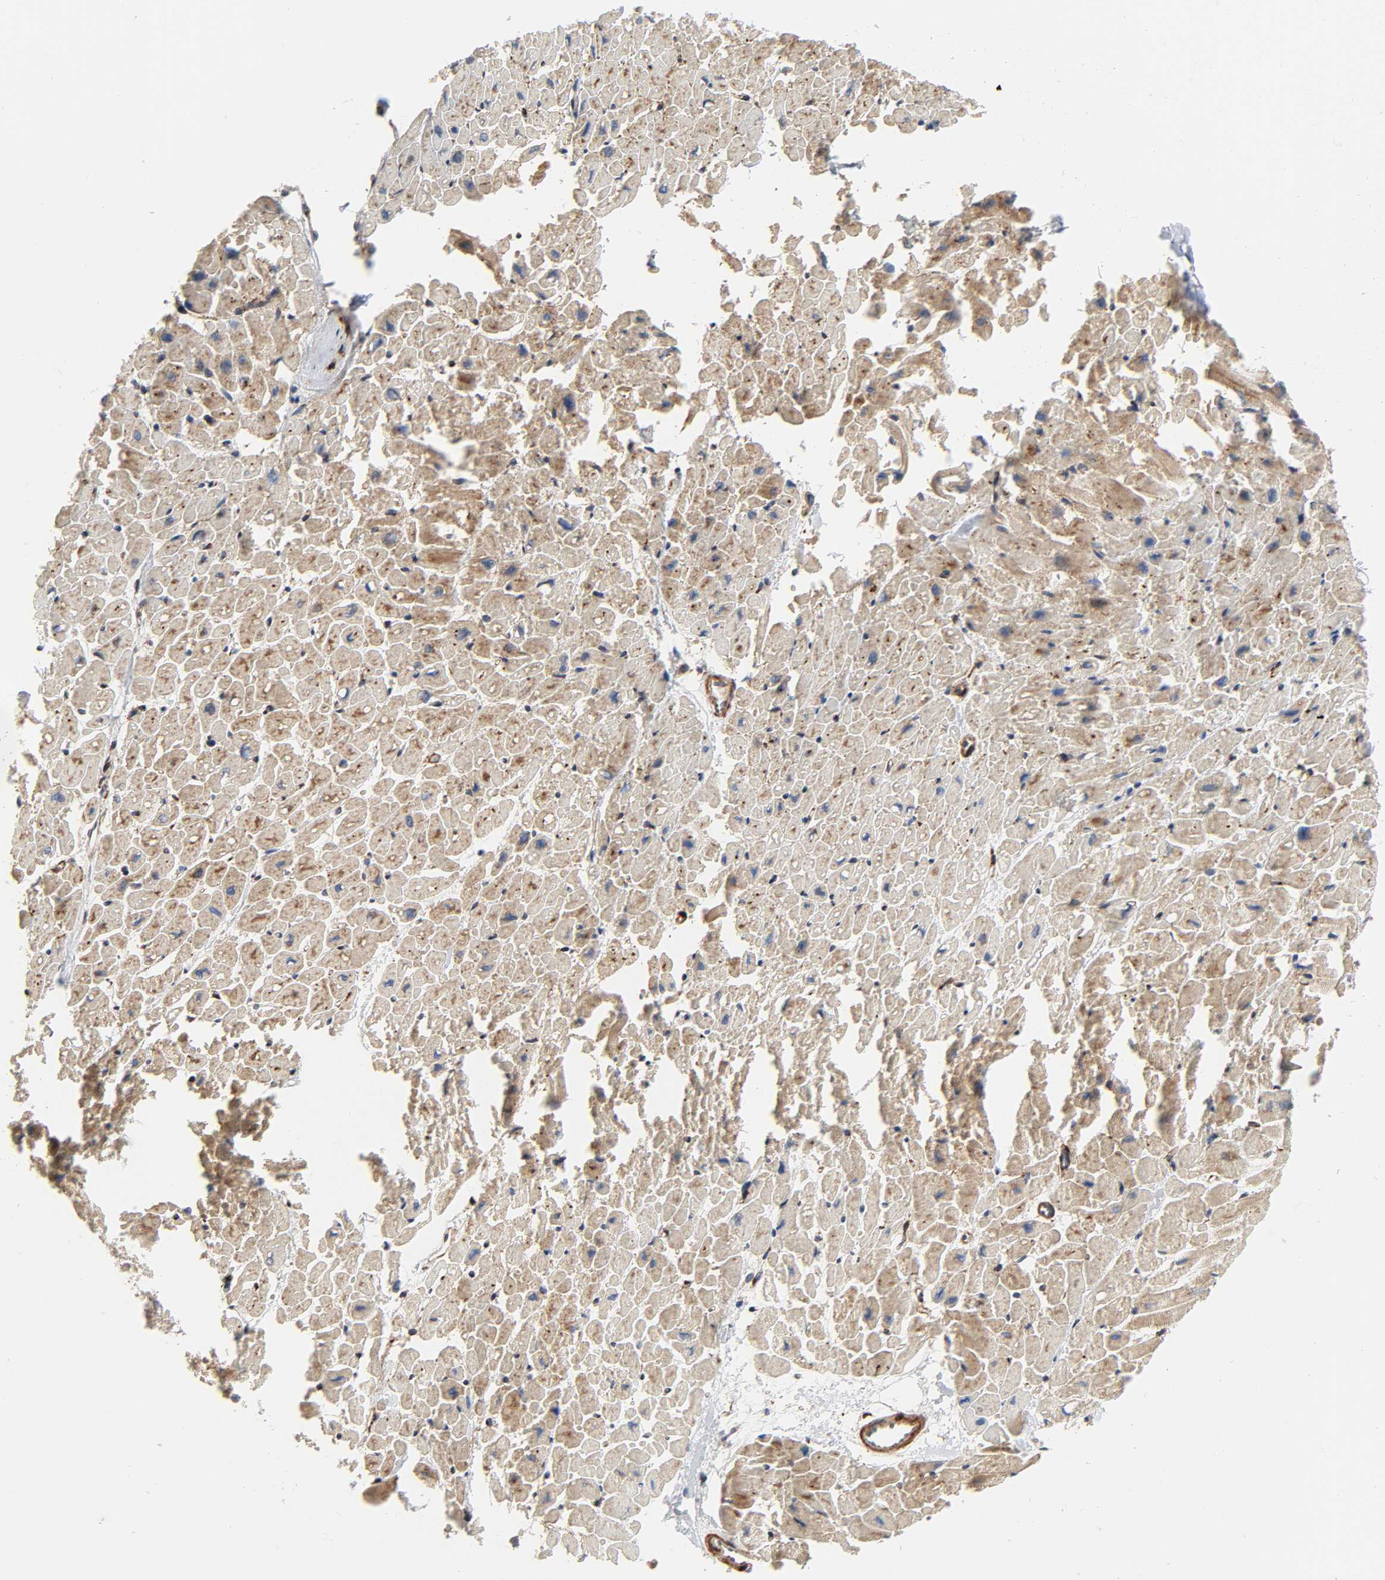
{"staining": {"intensity": "moderate", "quantity": ">75%", "location": "cytoplasmic/membranous"}, "tissue": "heart muscle", "cell_type": "Cardiomyocytes", "image_type": "normal", "snomed": [{"axis": "morphology", "description": "Normal tissue, NOS"}, {"axis": "topography", "description": "Heart"}], "caption": "An image showing moderate cytoplasmic/membranous positivity in about >75% of cardiomyocytes in benign heart muscle, as visualized by brown immunohistochemical staining.", "gene": "ARHGAP1", "patient": {"sex": "male", "age": 45}}